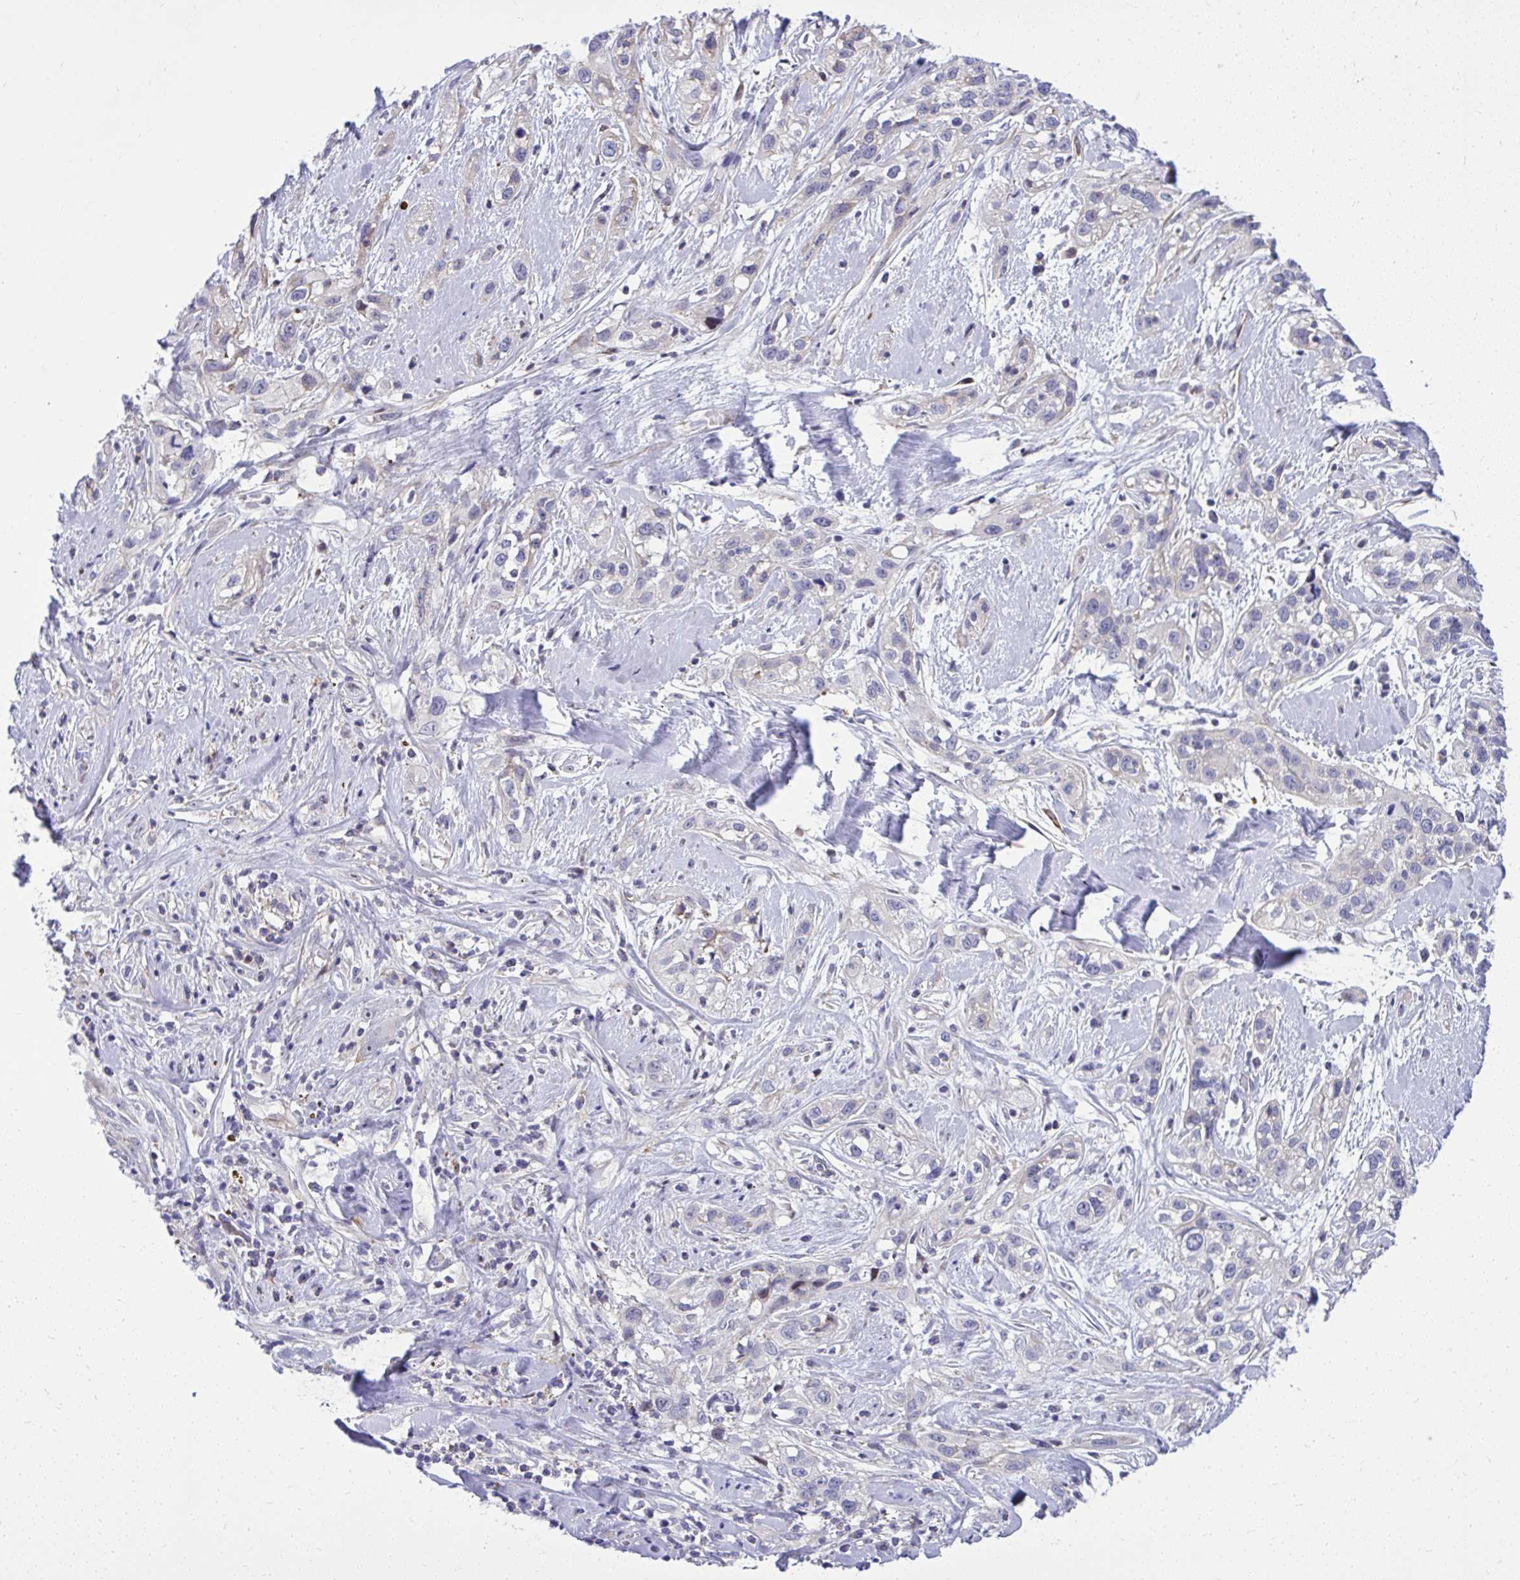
{"staining": {"intensity": "negative", "quantity": "none", "location": "none"}, "tissue": "skin cancer", "cell_type": "Tumor cells", "image_type": "cancer", "snomed": [{"axis": "morphology", "description": "Squamous cell carcinoma, NOS"}, {"axis": "topography", "description": "Skin"}], "caption": "IHC histopathology image of neoplastic tissue: skin cancer stained with DAB exhibits no significant protein positivity in tumor cells.", "gene": "GRK4", "patient": {"sex": "male", "age": 82}}